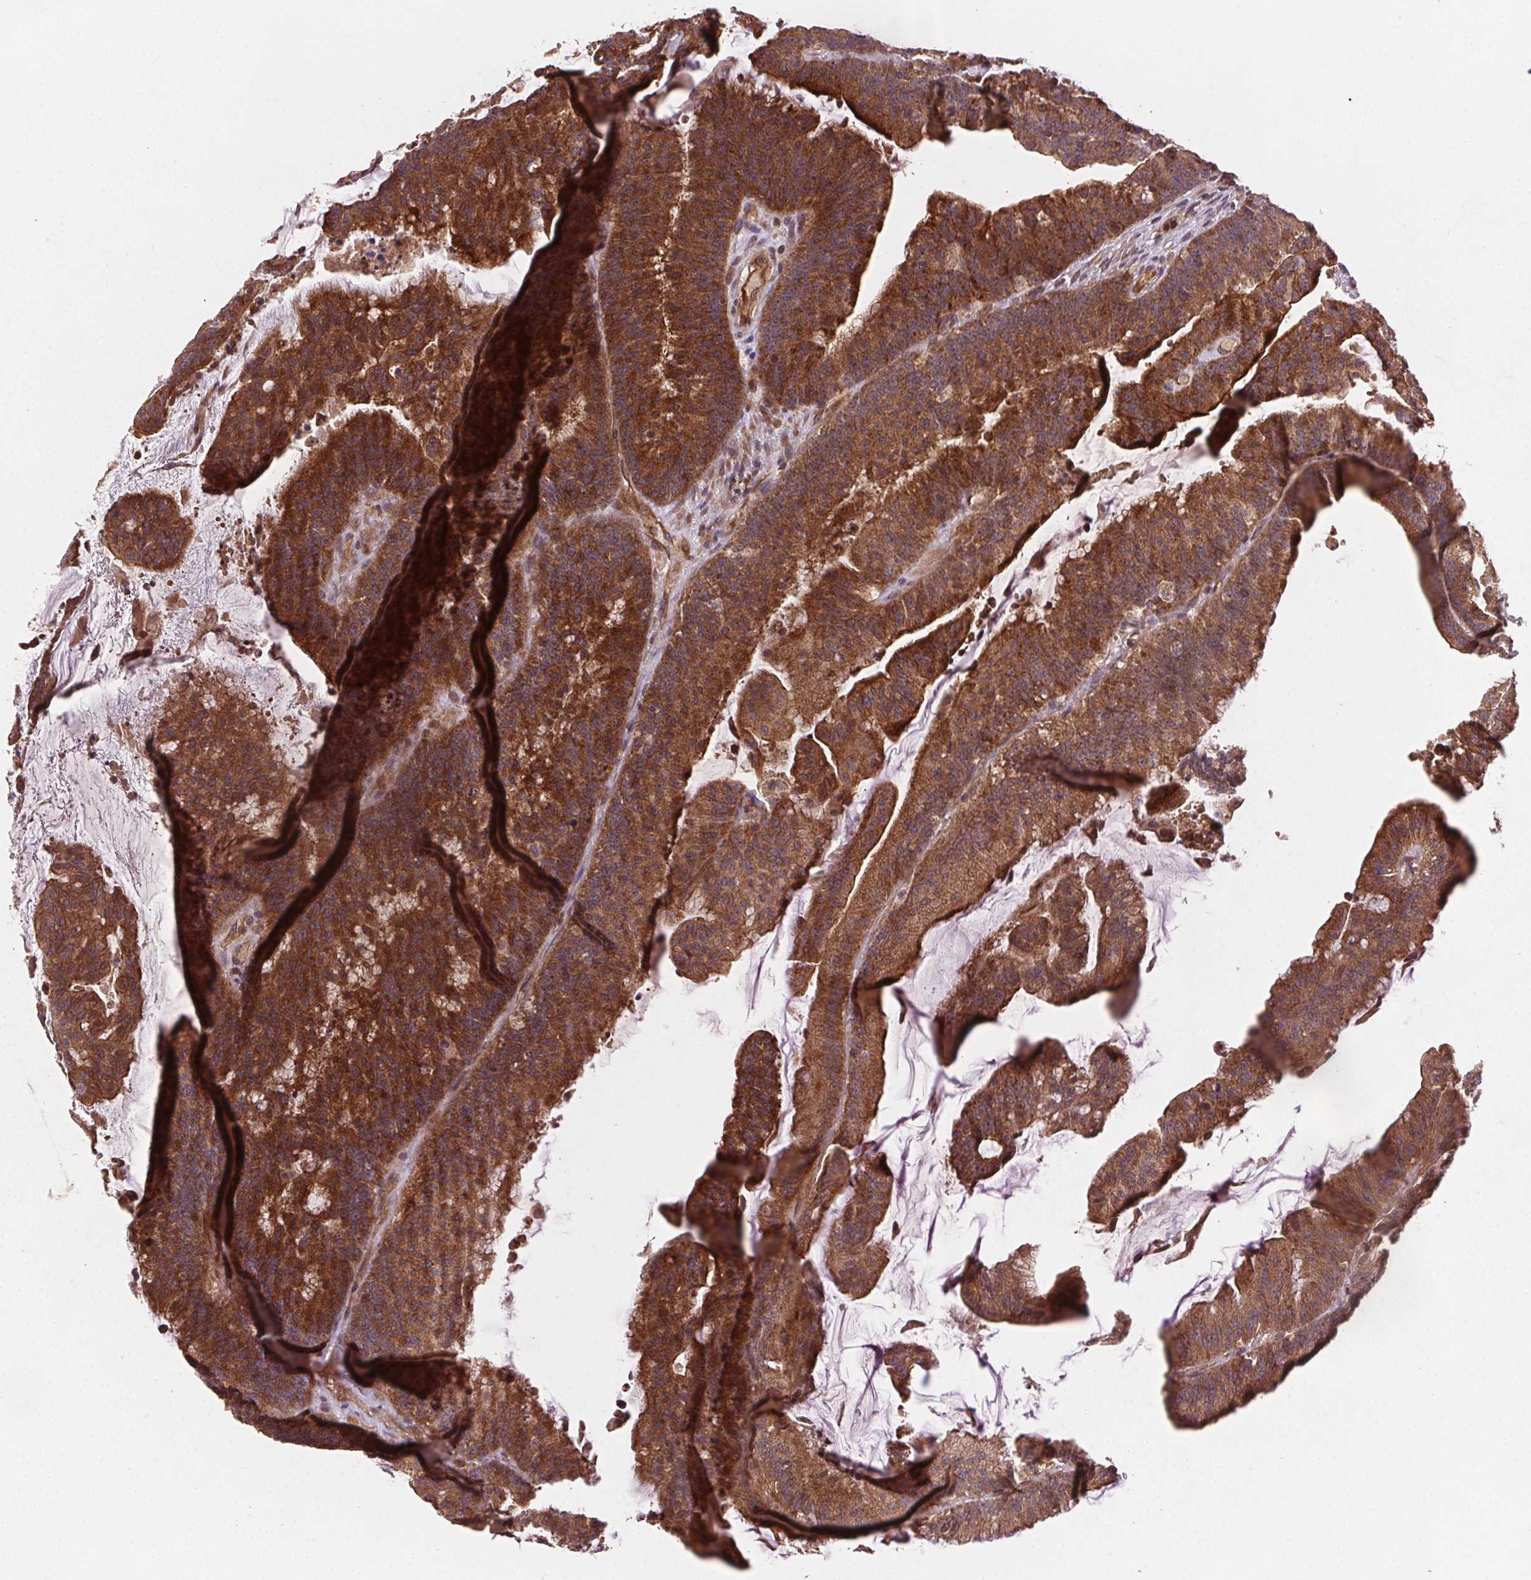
{"staining": {"intensity": "strong", "quantity": ">75%", "location": "cytoplasmic/membranous"}, "tissue": "colorectal cancer", "cell_type": "Tumor cells", "image_type": "cancer", "snomed": [{"axis": "morphology", "description": "Adenocarcinoma, NOS"}, {"axis": "topography", "description": "Colon"}], "caption": "Colorectal adenocarcinoma stained with a protein marker demonstrates strong staining in tumor cells.", "gene": "SEC14L2", "patient": {"sex": "female", "age": 78}}